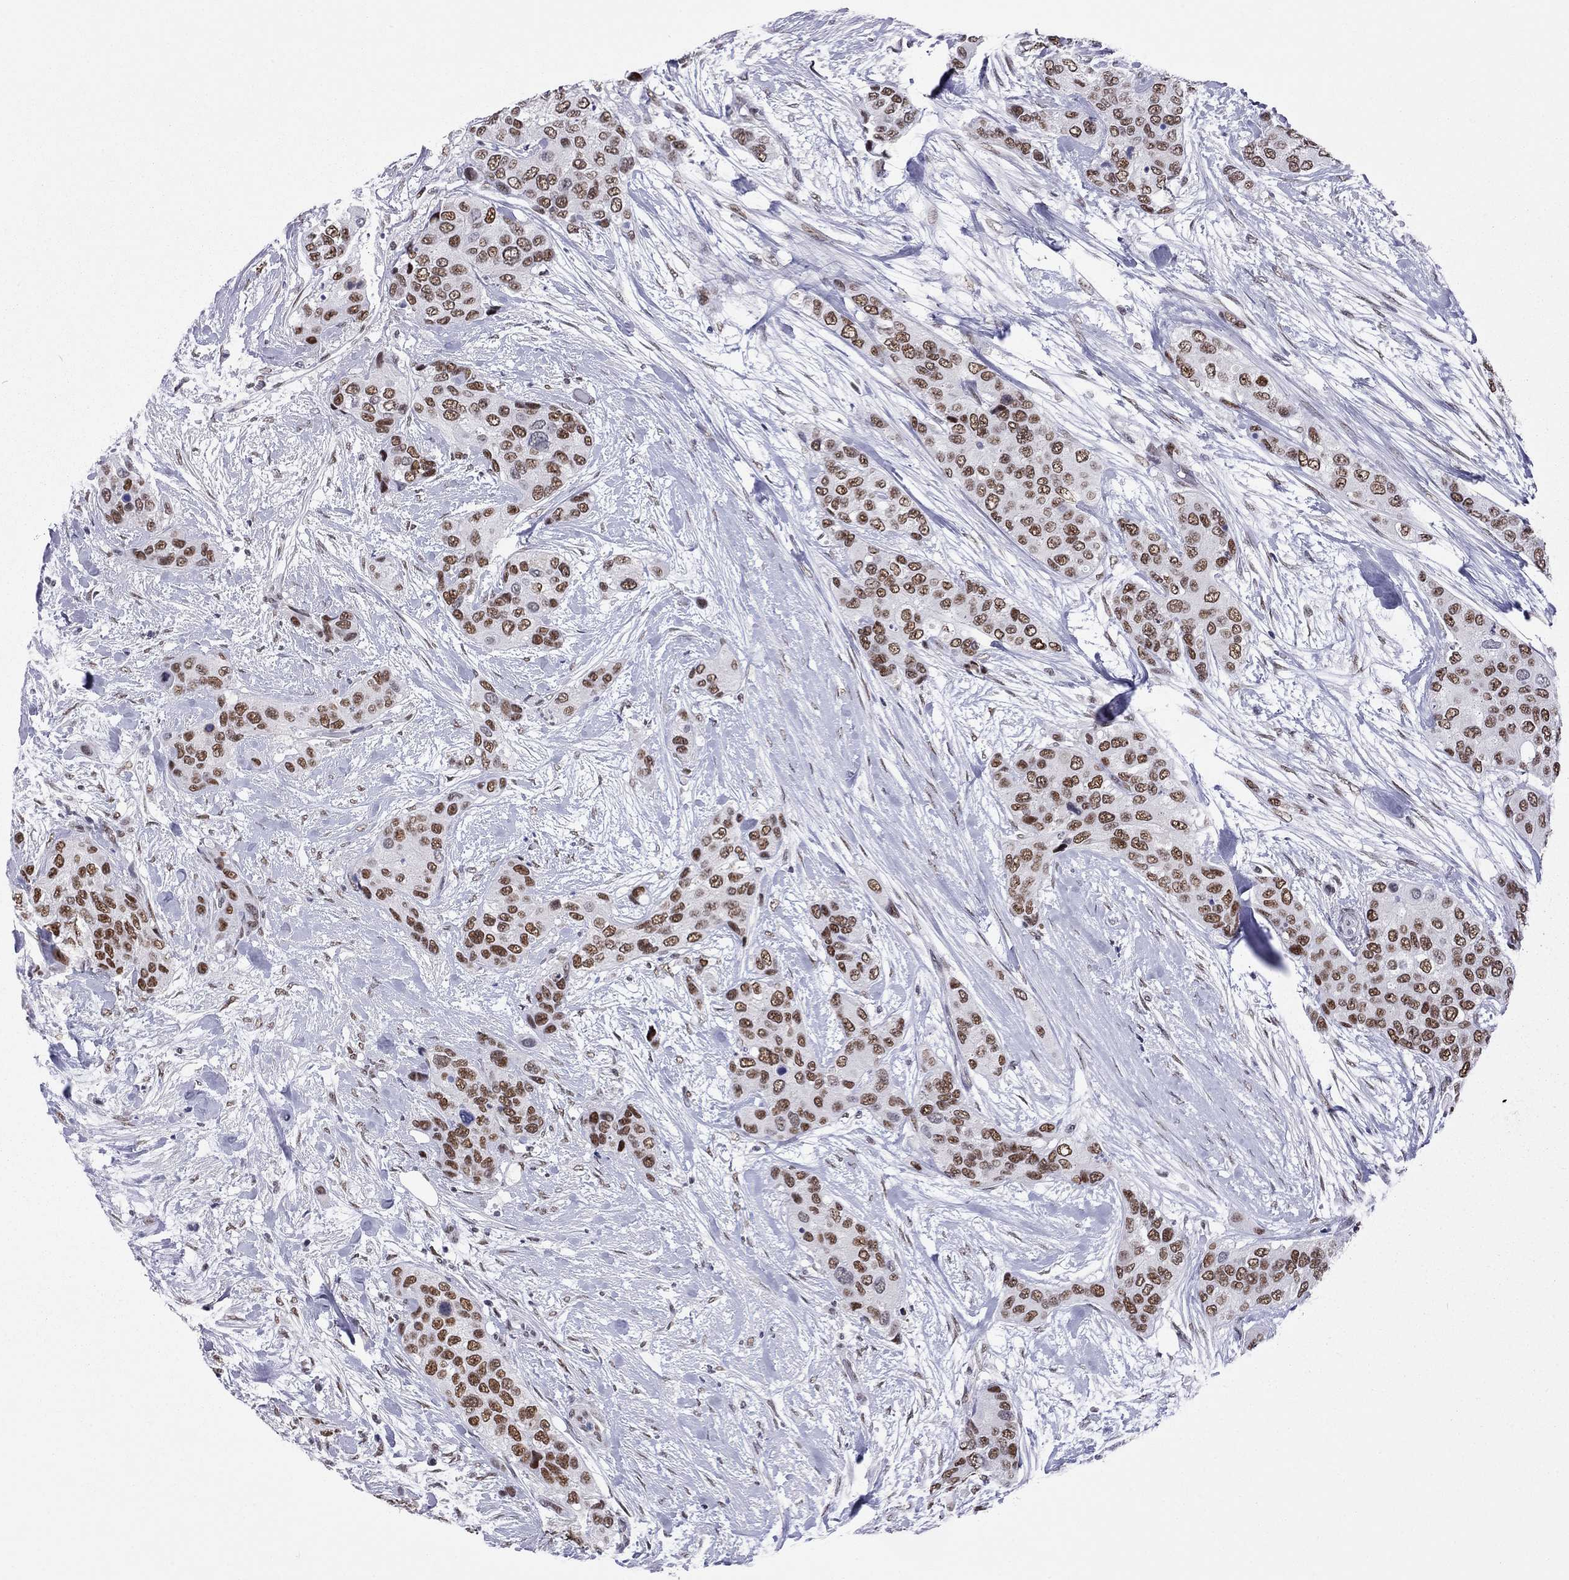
{"staining": {"intensity": "strong", "quantity": ">75%", "location": "nuclear"}, "tissue": "urothelial cancer", "cell_type": "Tumor cells", "image_type": "cancer", "snomed": [{"axis": "morphology", "description": "Urothelial carcinoma, High grade"}, {"axis": "topography", "description": "Urinary bladder"}], "caption": "Protein expression analysis of human urothelial cancer reveals strong nuclear positivity in about >75% of tumor cells. The protein is shown in brown color, while the nuclei are stained blue.", "gene": "DOT1L", "patient": {"sex": "male", "age": 77}}